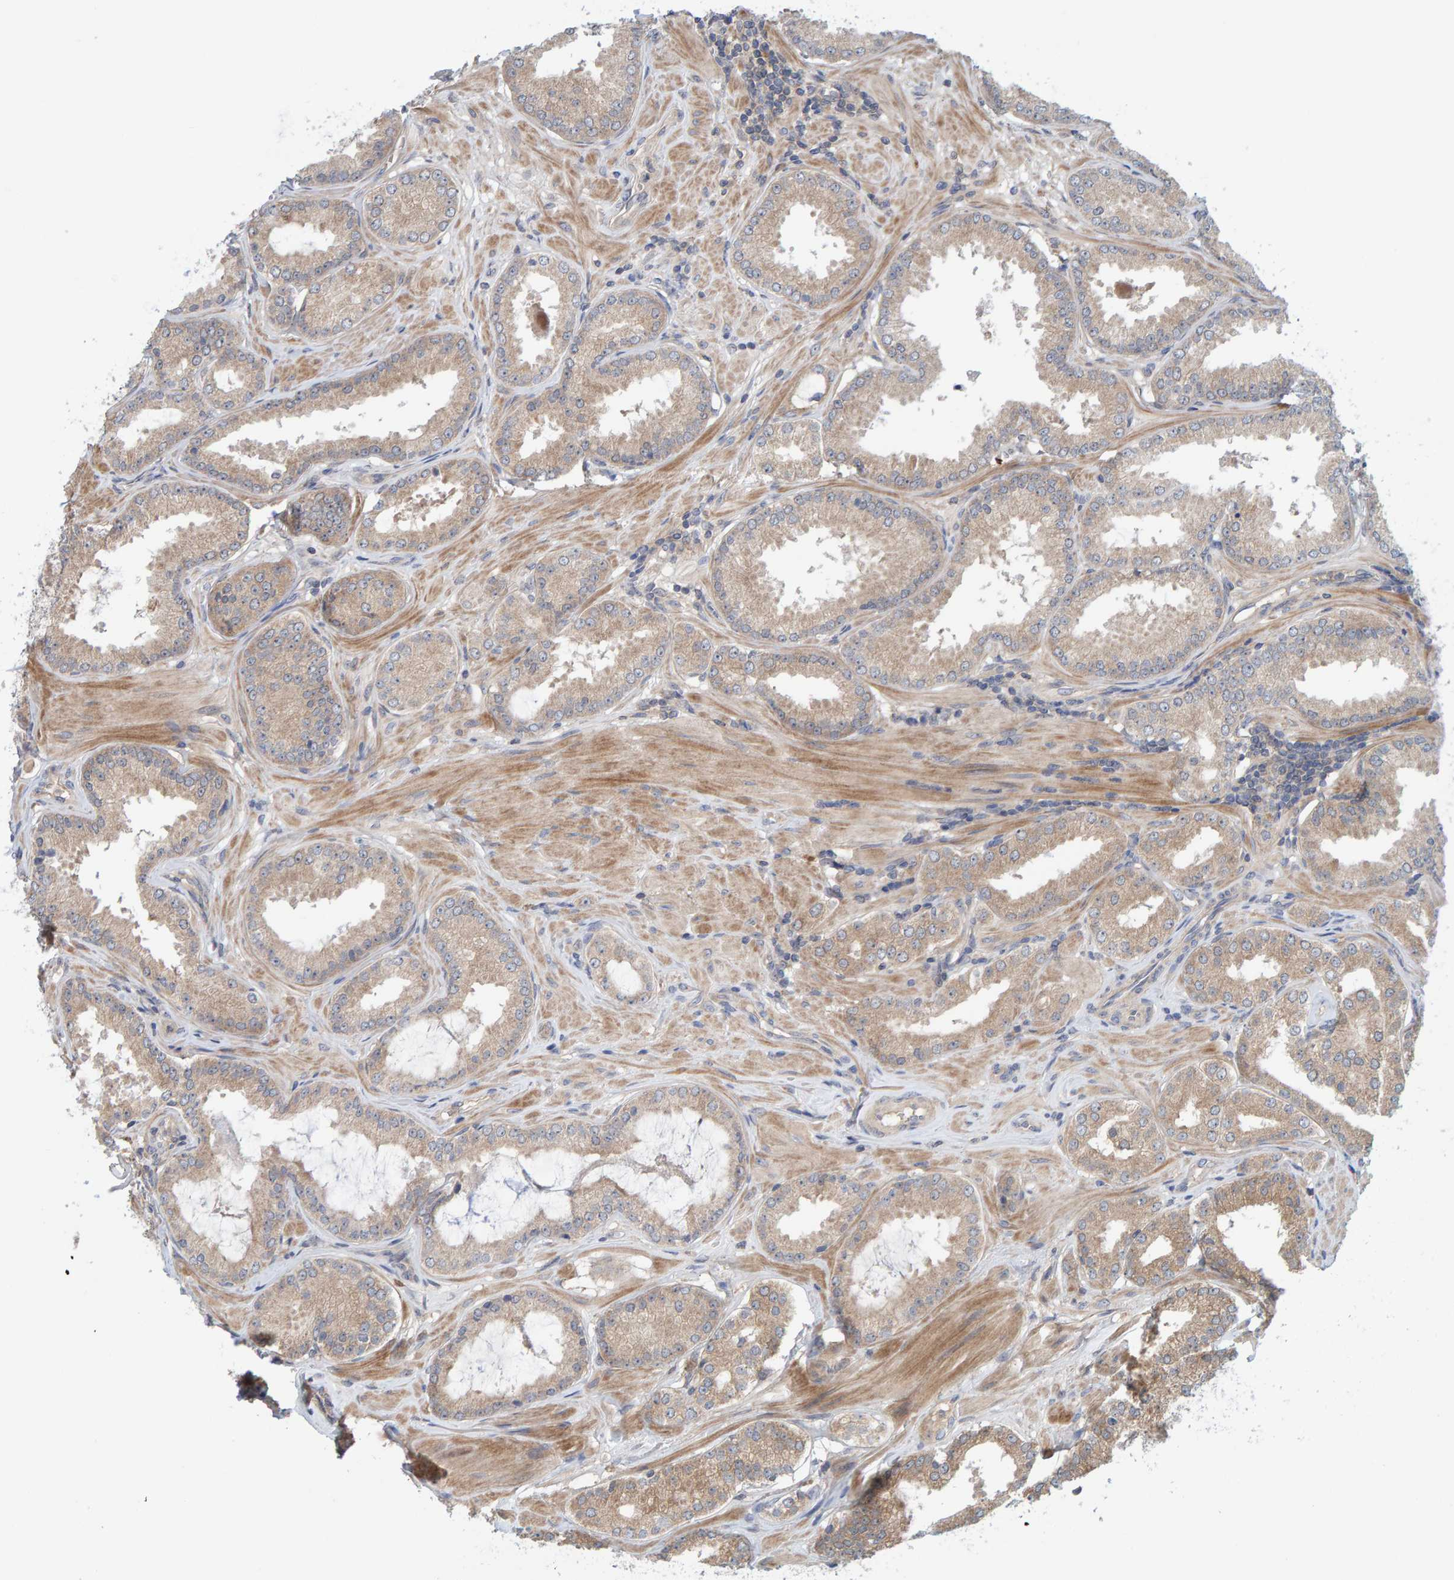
{"staining": {"intensity": "weak", "quantity": ">75%", "location": "cytoplasmic/membranous"}, "tissue": "prostate cancer", "cell_type": "Tumor cells", "image_type": "cancer", "snomed": [{"axis": "morphology", "description": "Adenocarcinoma, Low grade"}, {"axis": "topography", "description": "Prostate"}], "caption": "Tumor cells reveal low levels of weak cytoplasmic/membranous staining in about >75% of cells in human adenocarcinoma (low-grade) (prostate).", "gene": "TATDN1", "patient": {"sex": "male", "age": 62}}